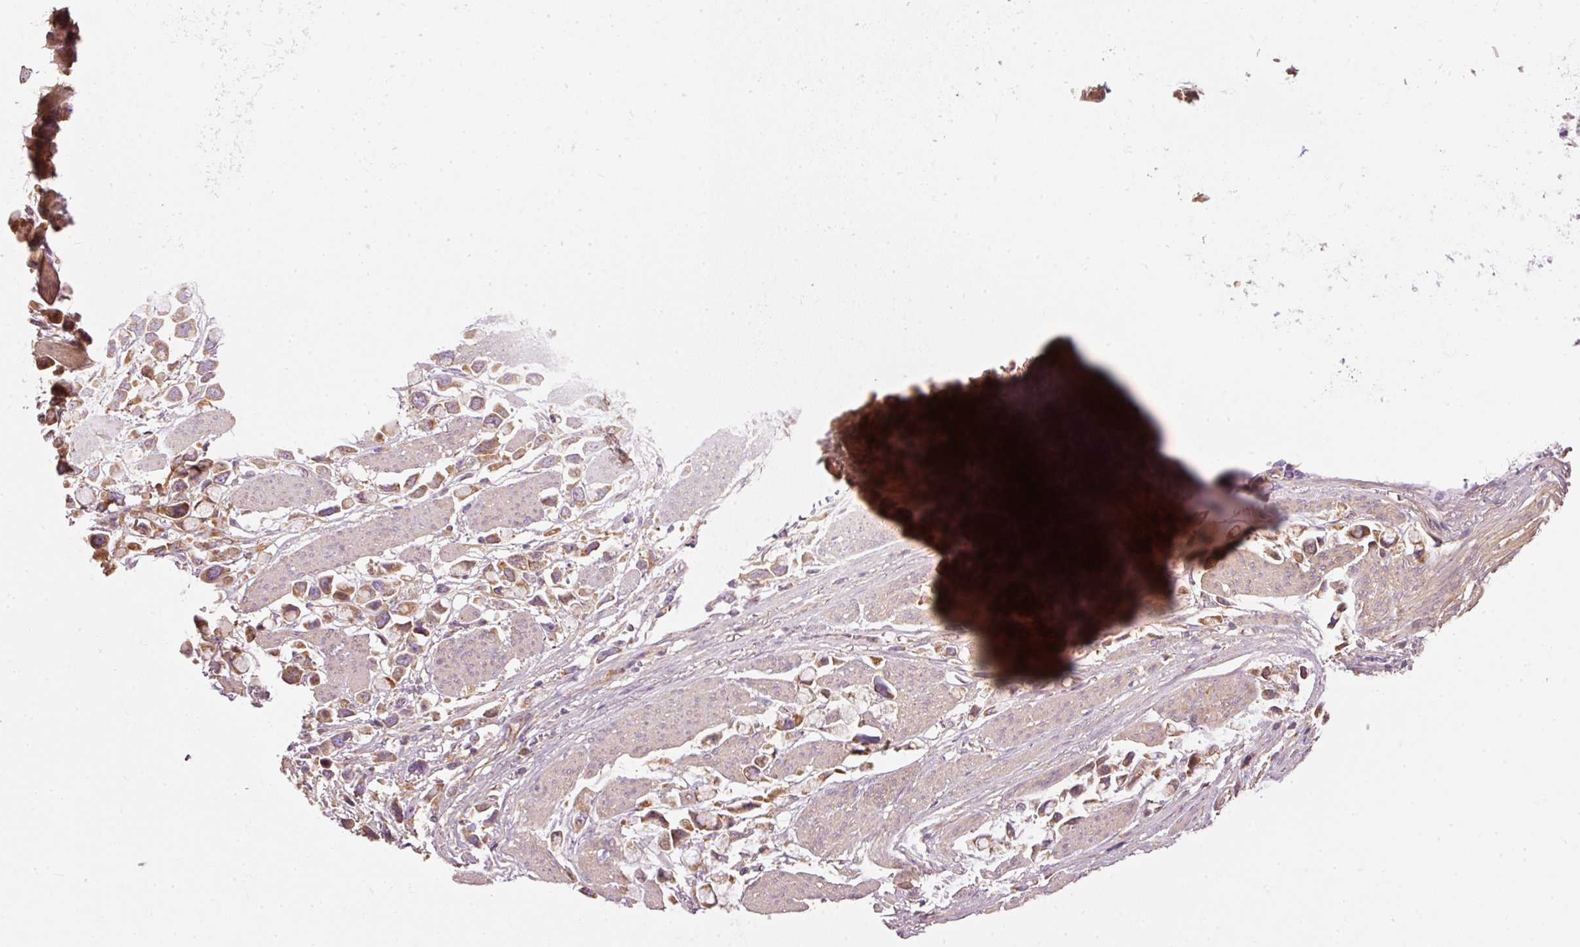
{"staining": {"intensity": "moderate", "quantity": ">75%", "location": "cytoplasmic/membranous"}, "tissue": "stomach cancer", "cell_type": "Tumor cells", "image_type": "cancer", "snomed": [{"axis": "morphology", "description": "Adenocarcinoma, NOS"}, {"axis": "topography", "description": "Stomach"}], "caption": "Human adenocarcinoma (stomach) stained for a protein (brown) reveals moderate cytoplasmic/membranous positive positivity in about >75% of tumor cells.", "gene": "MTHFD1L", "patient": {"sex": "female", "age": 81}}